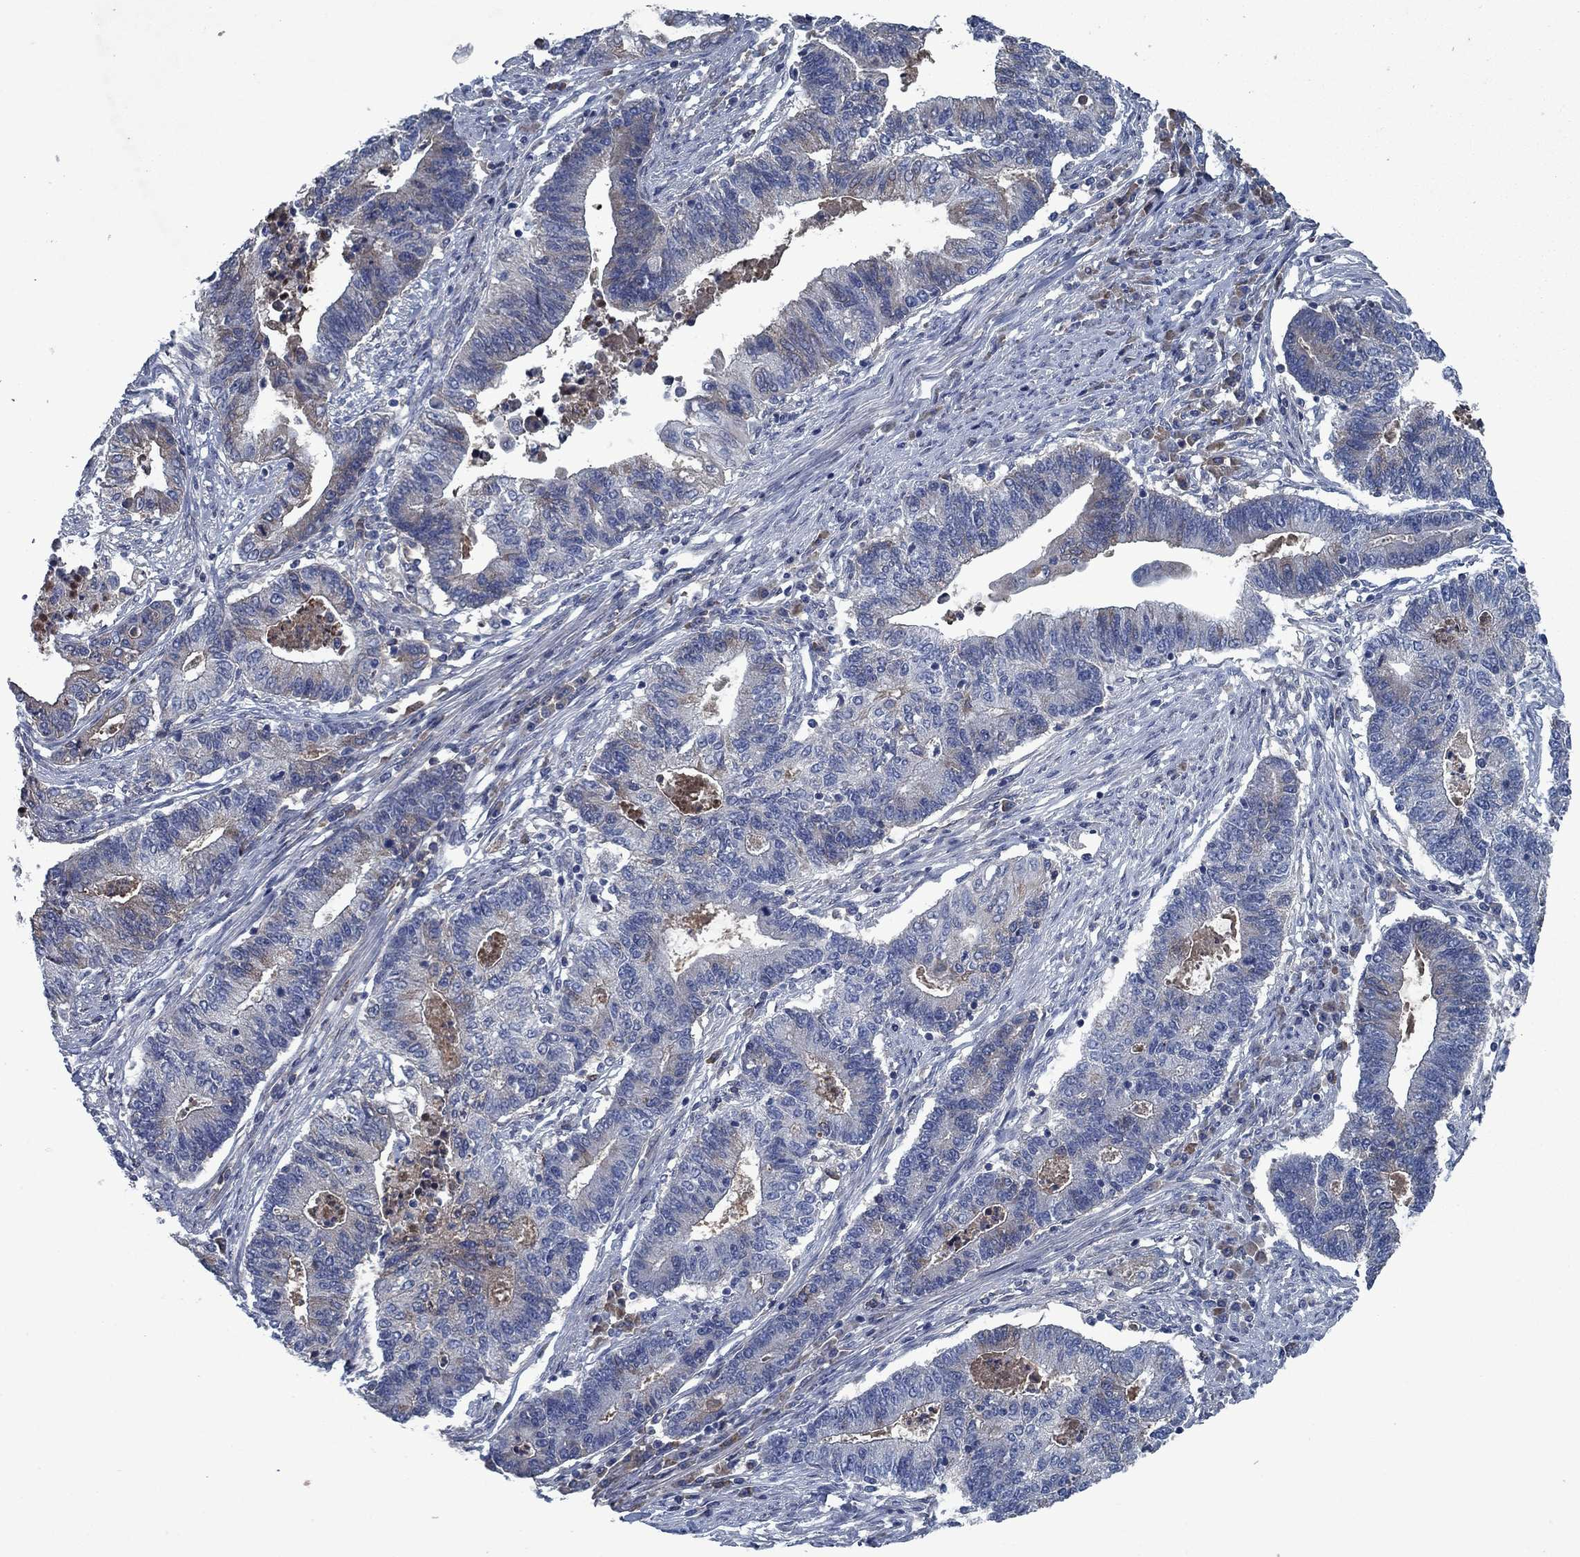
{"staining": {"intensity": "negative", "quantity": "none", "location": "none"}, "tissue": "endometrial cancer", "cell_type": "Tumor cells", "image_type": "cancer", "snomed": [{"axis": "morphology", "description": "Adenocarcinoma, NOS"}, {"axis": "topography", "description": "Uterus"}, {"axis": "topography", "description": "Endometrium"}], "caption": "DAB (3,3'-diaminobenzidine) immunohistochemical staining of endometrial cancer exhibits no significant expression in tumor cells. (DAB IHC visualized using brightfield microscopy, high magnification).", "gene": "PNMA8A", "patient": {"sex": "female", "age": 54}}